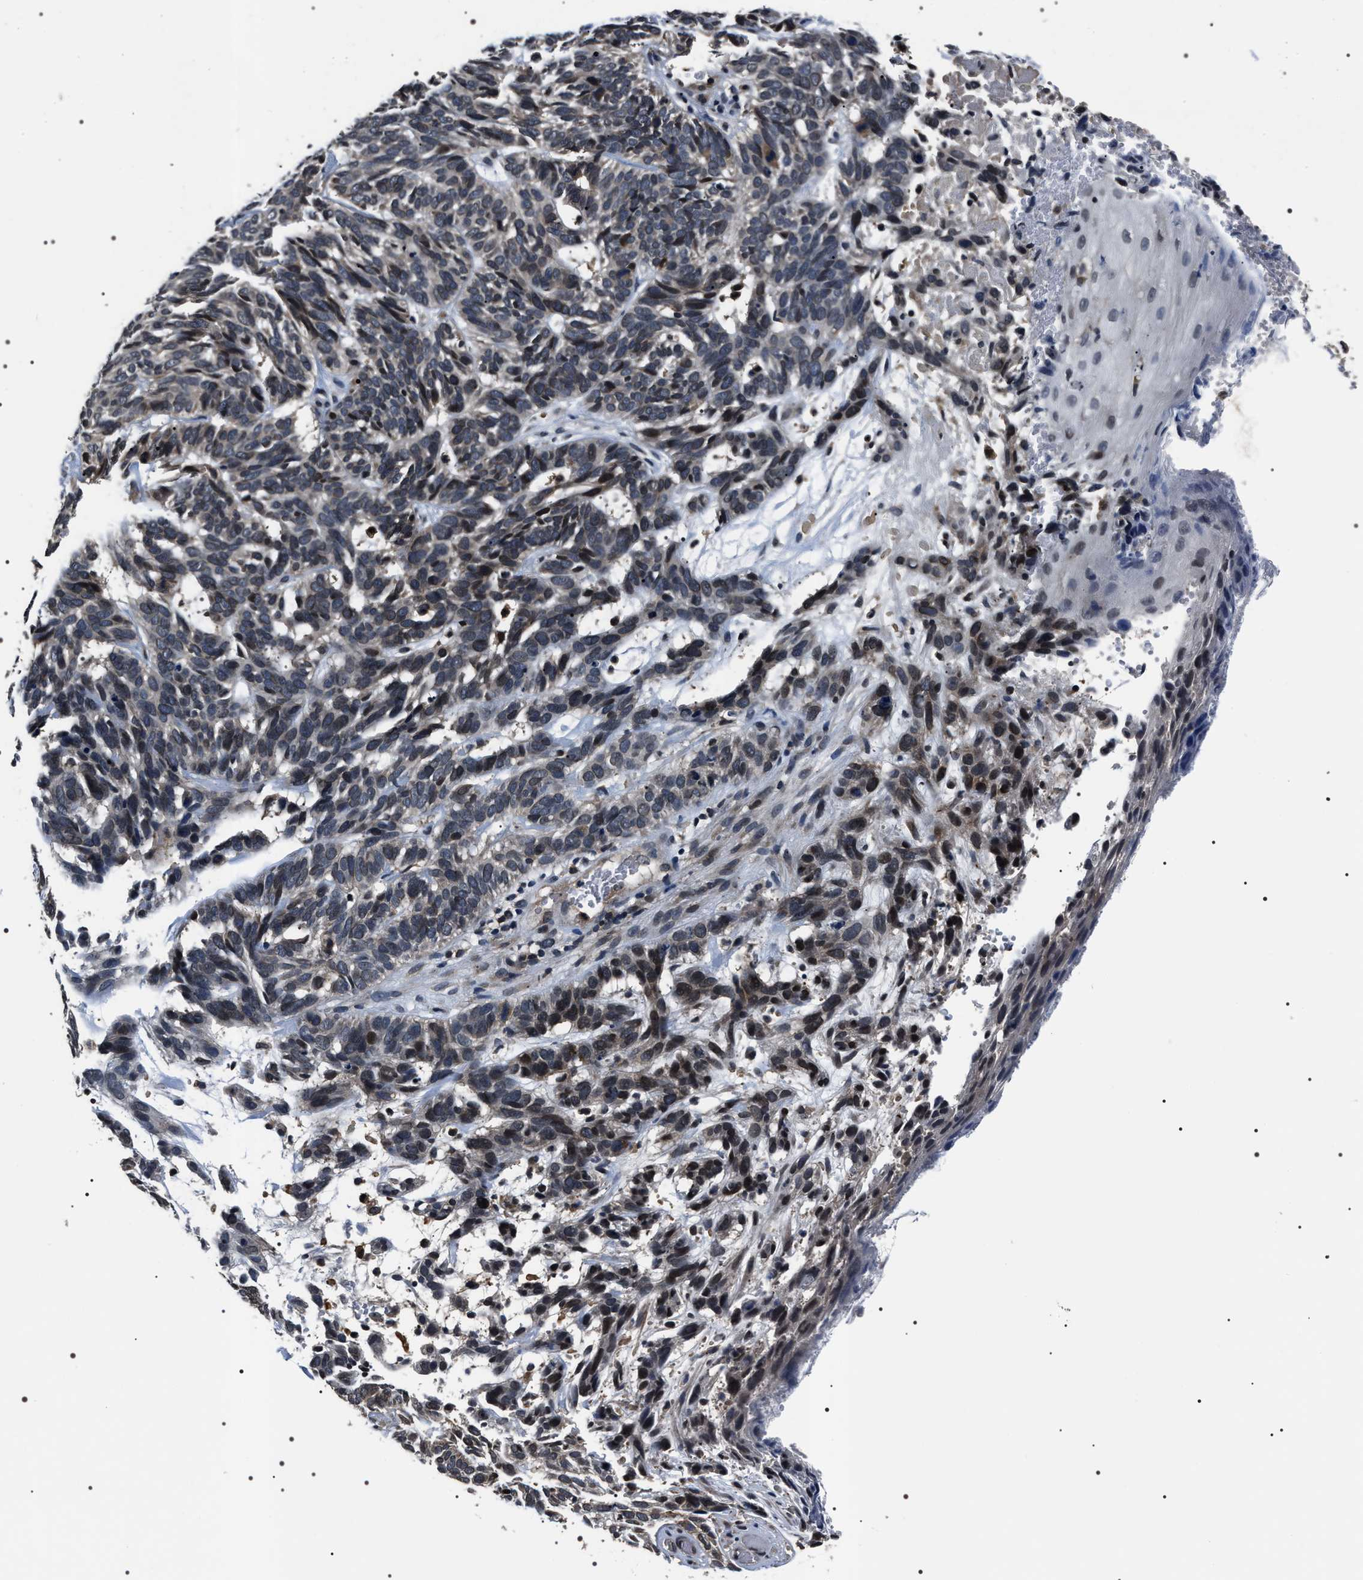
{"staining": {"intensity": "weak", "quantity": "<25%", "location": "nuclear"}, "tissue": "skin cancer", "cell_type": "Tumor cells", "image_type": "cancer", "snomed": [{"axis": "morphology", "description": "Basal cell carcinoma"}, {"axis": "topography", "description": "Skin"}], "caption": "Micrograph shows no protein positivity in tumor cells of basal cell carcinoma (skin) tissue.", "gene": "SIPA1", "patient": {"sex": "male", "age": 87}}